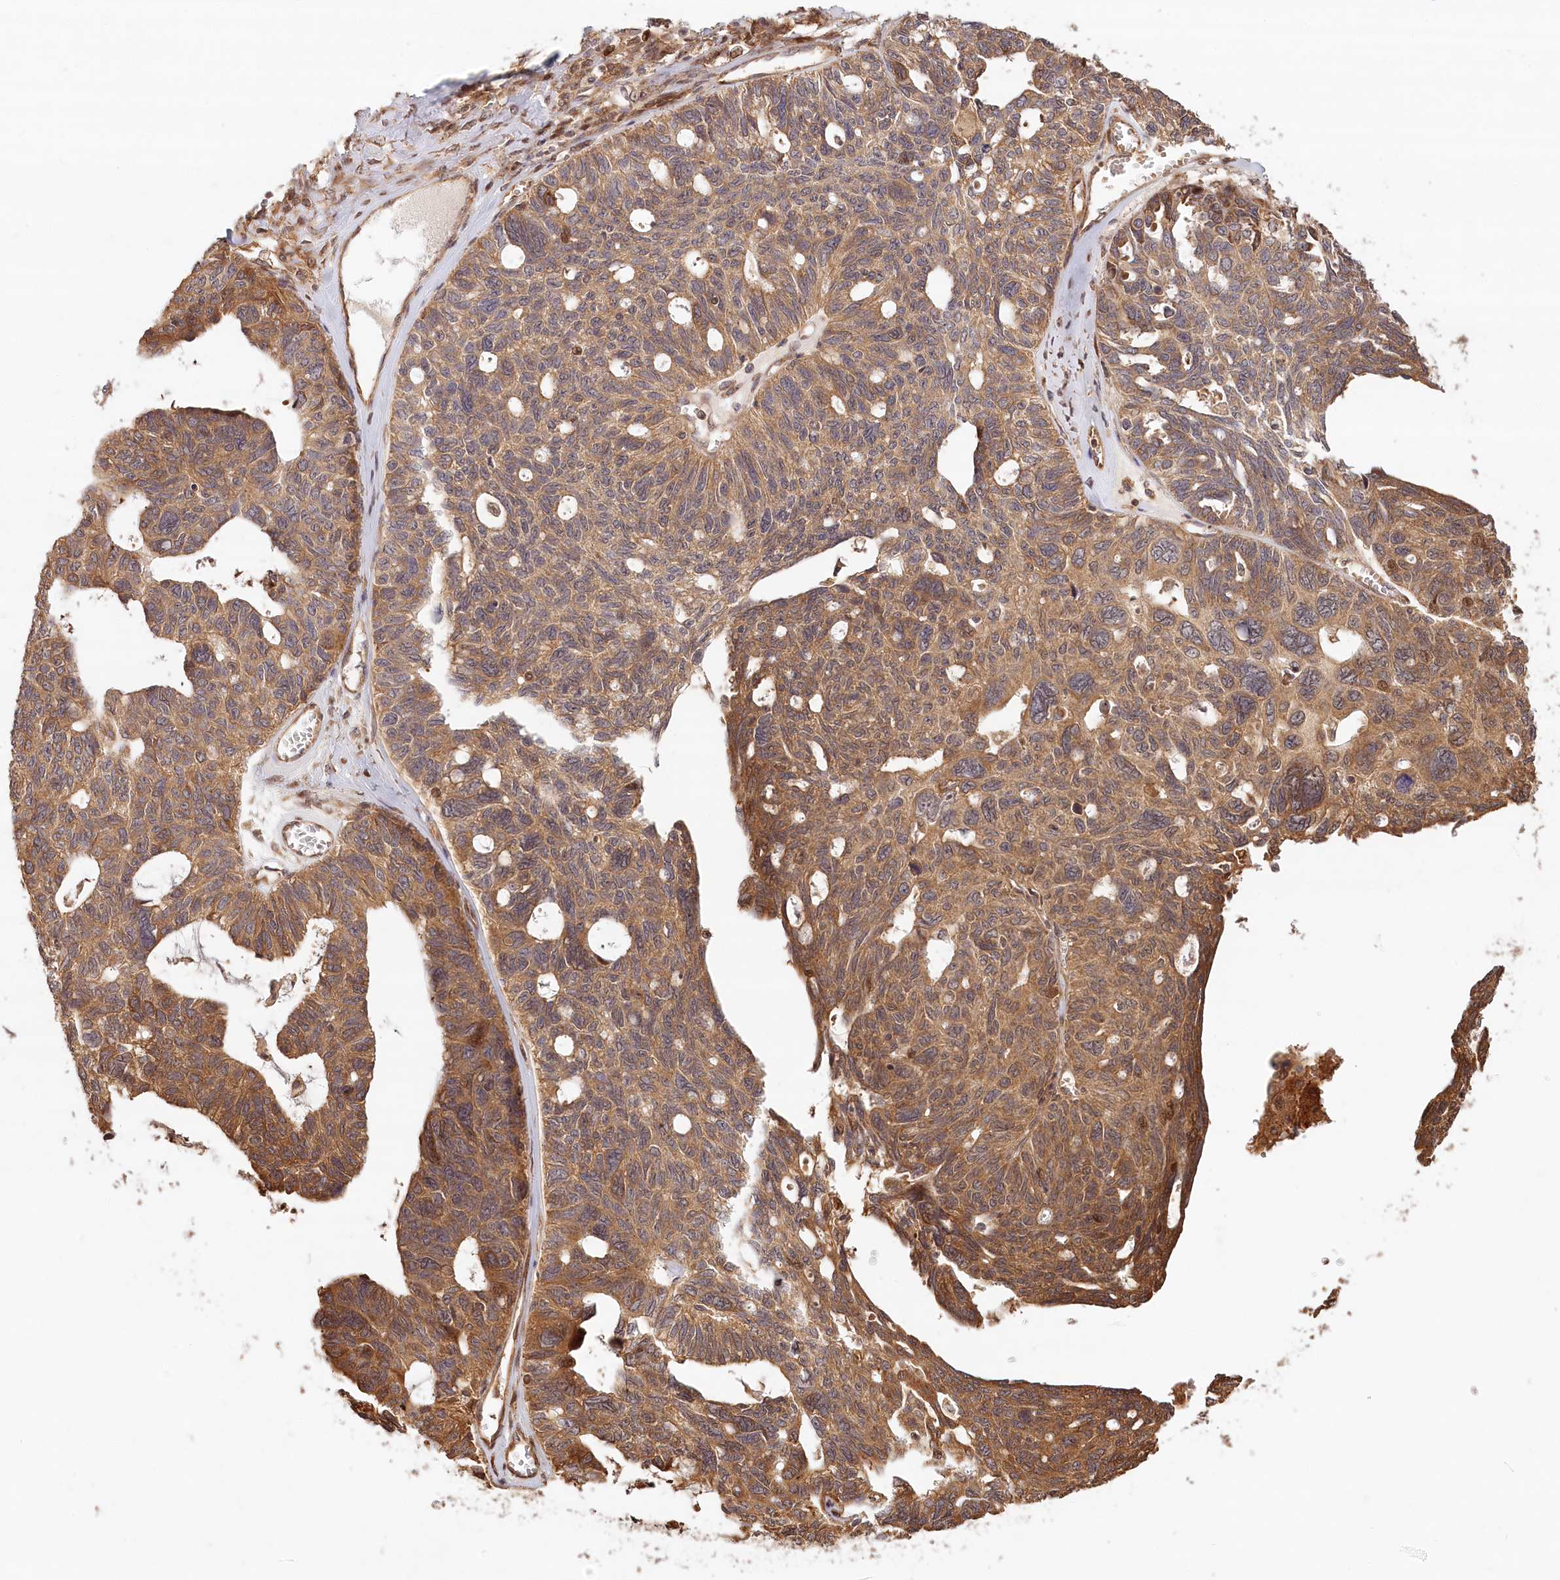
{"staining": {"intensity": "moderate", "quantity": ">75%", "location": "cytoplasmic/membranous"}, "tissue": "ovarian cancer", "cell_type": "Tumor cells", "image_type": "cancer", "snomed": [{"axis": "morphology", "description": "Cystadenocarcinoma, serous, NOS"}, {"axis": "topography", "description": "Ovary"}], "caption": "IHC image of neoplastic tissue: ovarian cancer stained using IHC exhibits medium levels of moderate protein expression localized specifically in the cytoplasmic/membranous of tumor cells, appearing as a cytoplasmic/membranous brown color.", "gene": "LSS", "patient": {"sex": "female", "age": 79}}